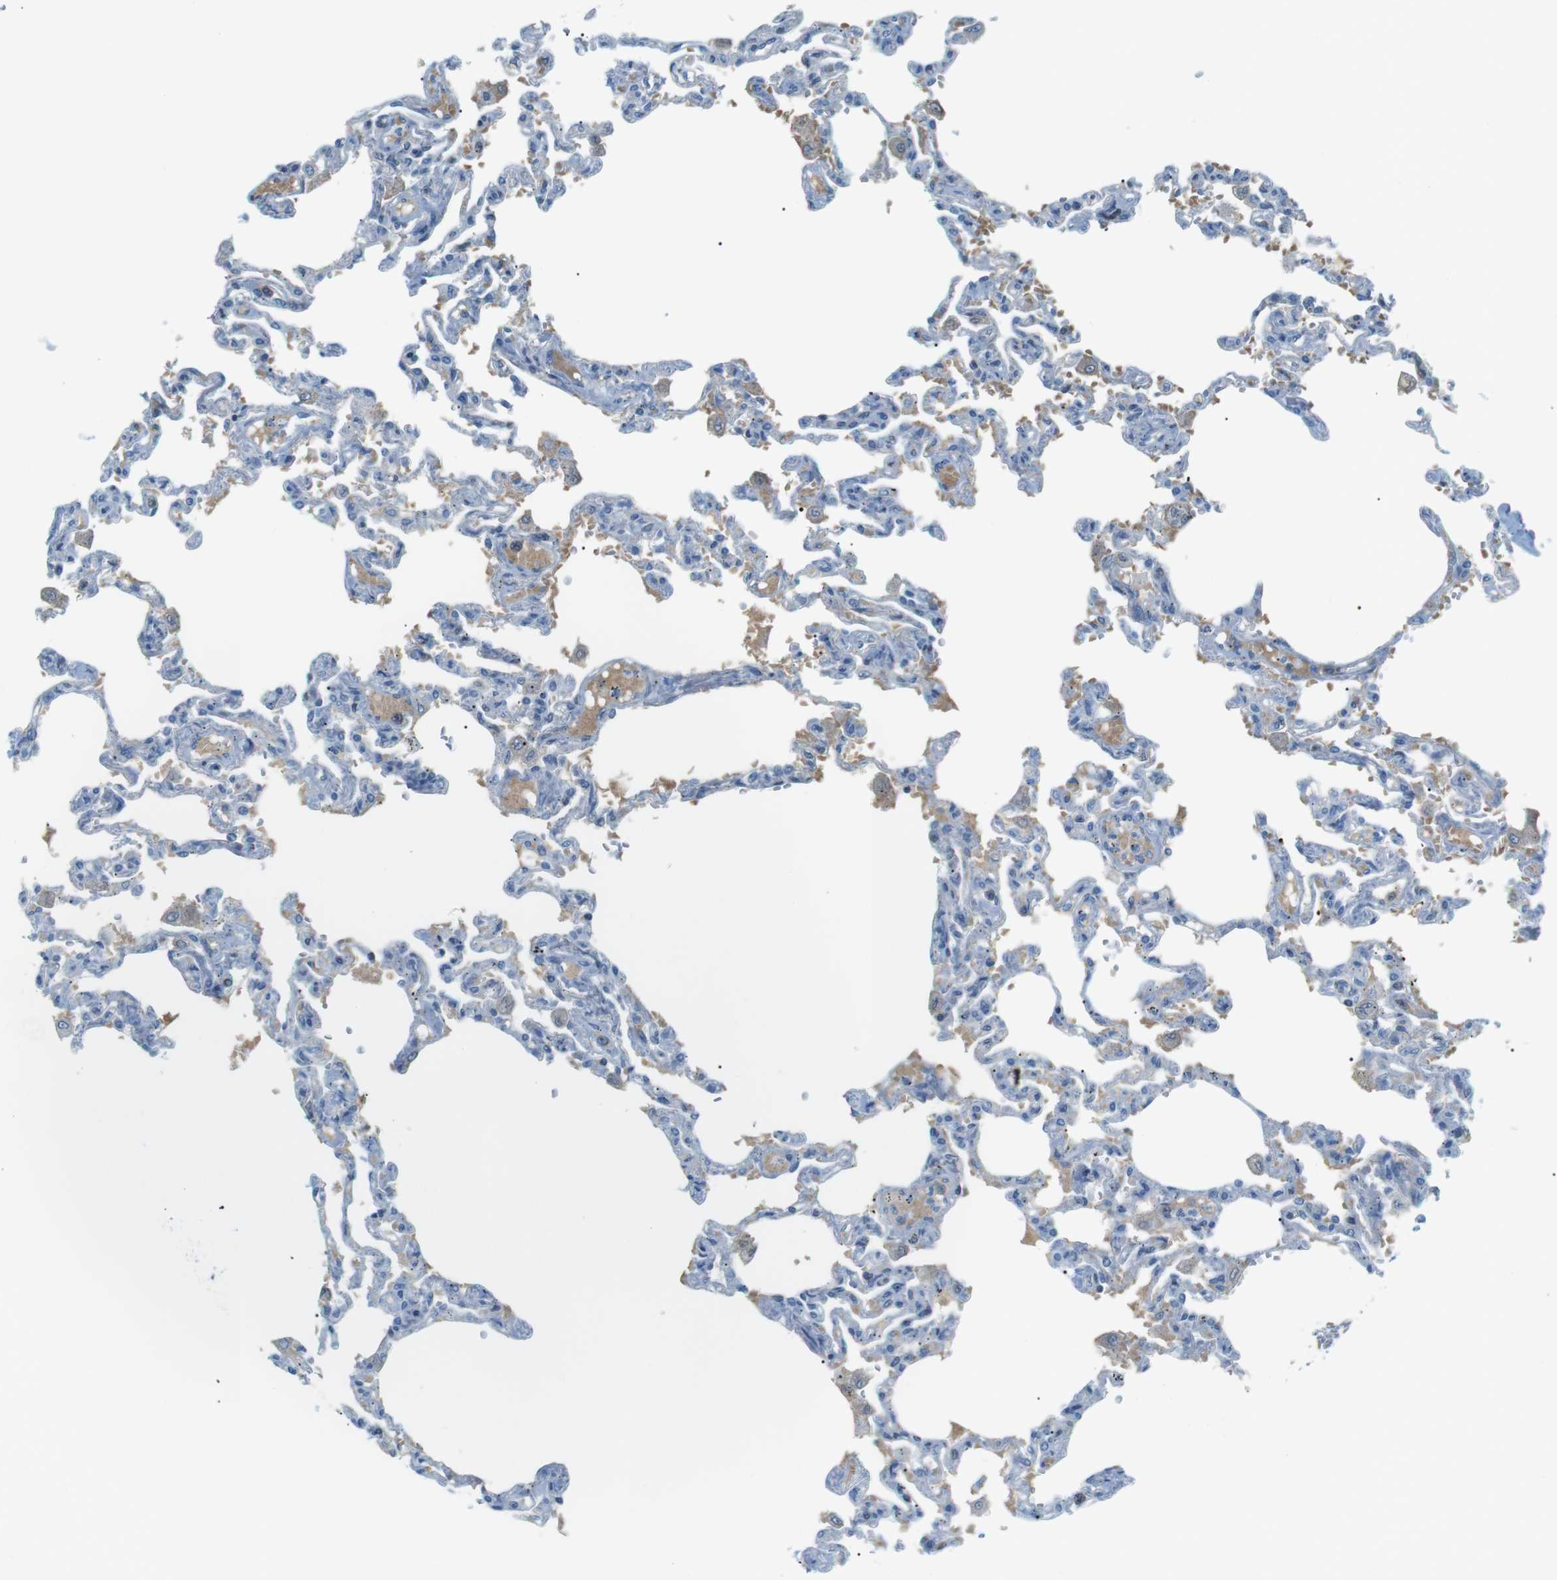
{"staining": {"intensity": "negative", "quantity": "none", "location": "none"}, "tissue": "lung", "cell_type": "Alveolar cells", "image_type": "normal", "snomed": [{"axis": "morphology", "description": "Normal tissue, NOS"}, {"axis": "topography", "description": "Lung"}], "caption": "Alveolar cells are negative for protein expression in normal human lung.", "gene": "AZGP1", "patient": {"sex": "male", "age": 21}}